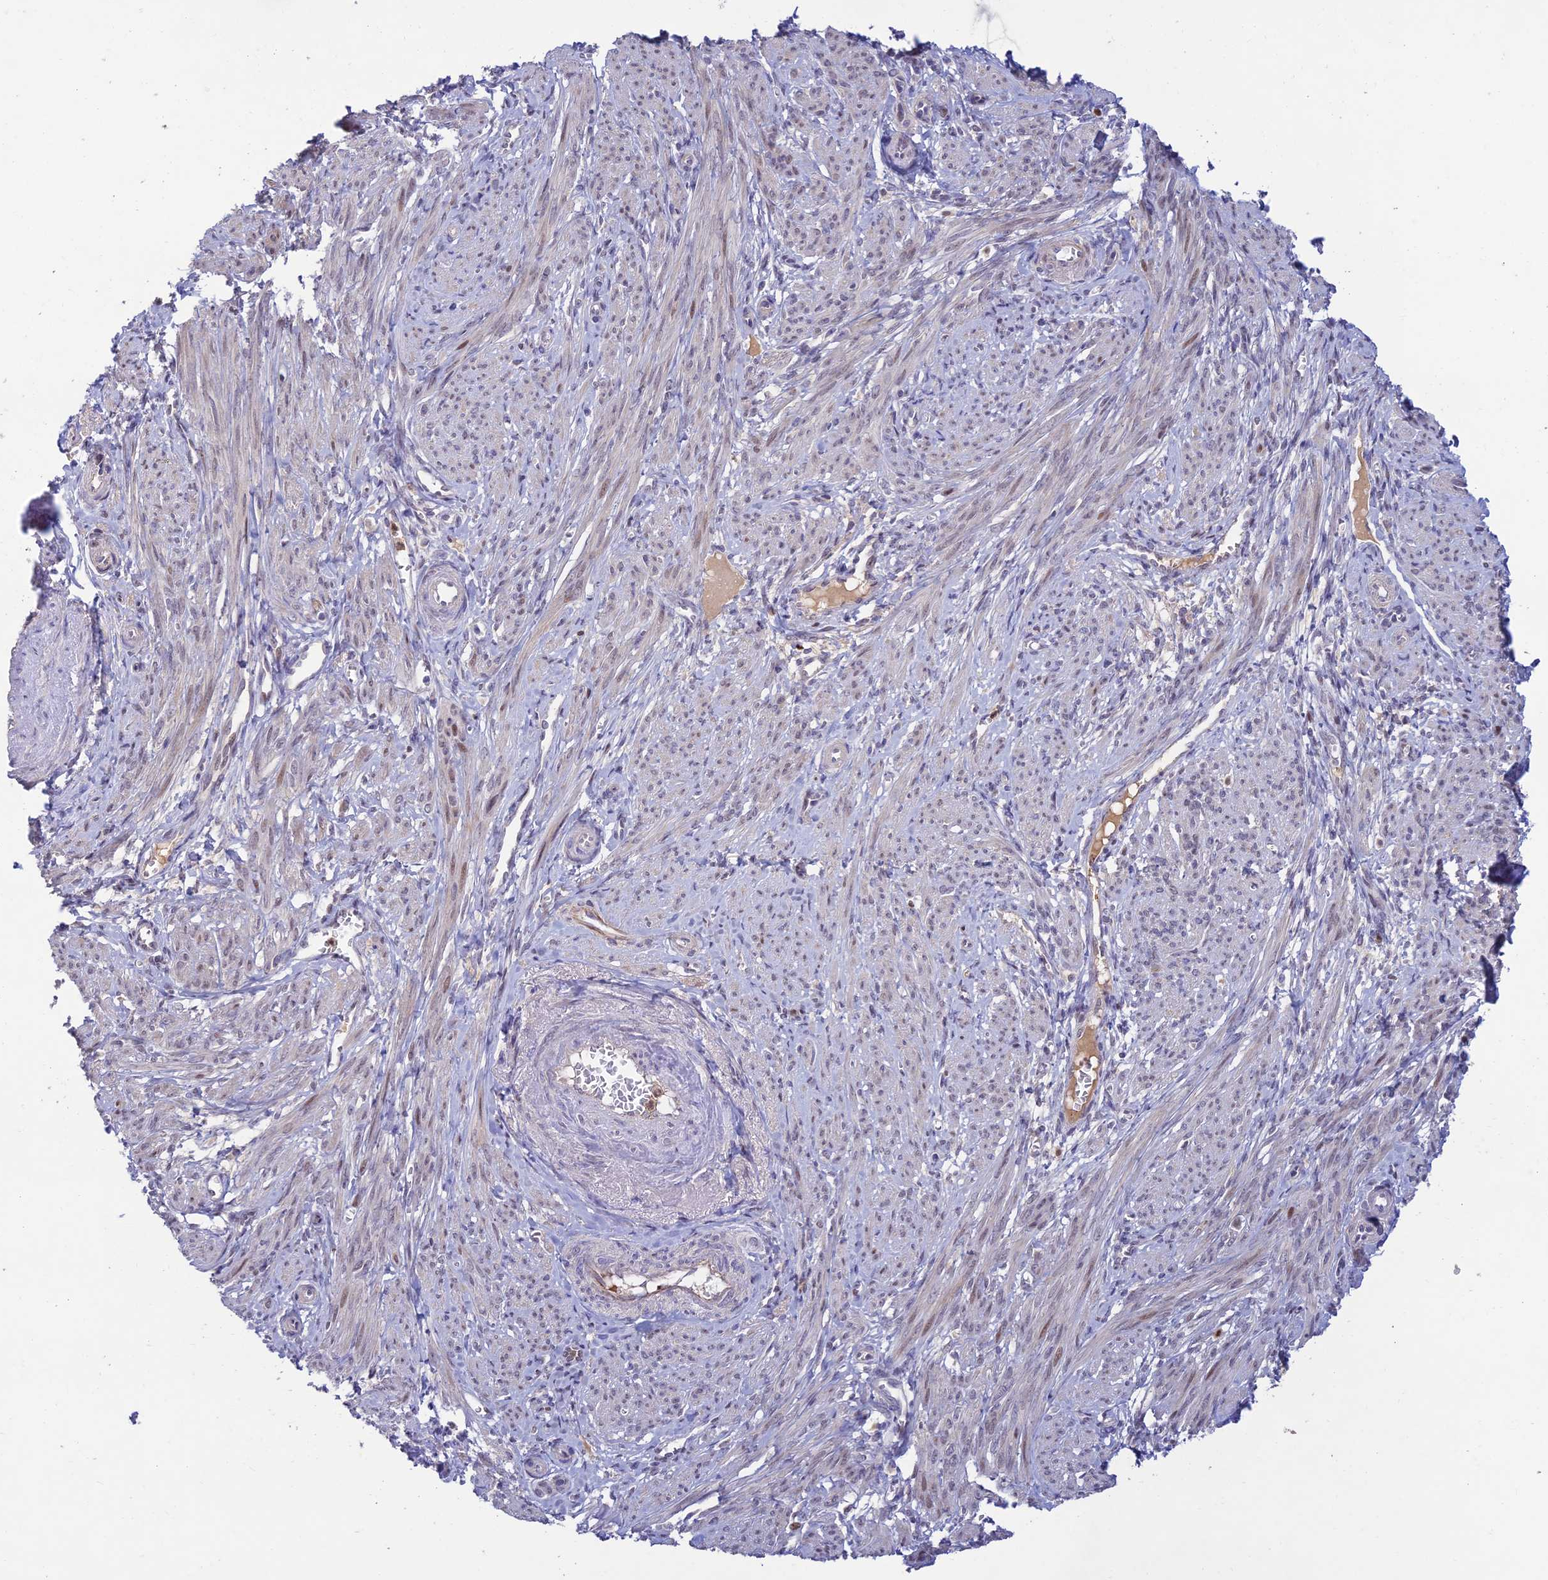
{"staining": {"intensity": "moderate", "quantity": "25%-75%", "location": "cytoplasmic/membranous,nuclear"}, "tissue": "smooth muscle", "cell_type": "Smooth muscle cells", "image_type": "normal", "snomed": [{"axis": "morphology", "description": "Normal tissue, NOS"}, {"axis": "topography", "description": "Smooth muscle"}], "caption": "Benign smooth muscle shows moderate cytoplasmic/membranous,nuclear staining in approximately 25%-75% of smooth muscle cells, visualized by immunohistochemistry.", "gene": "FASTKD5", "patient": {"sex": "female", "age": 39}}